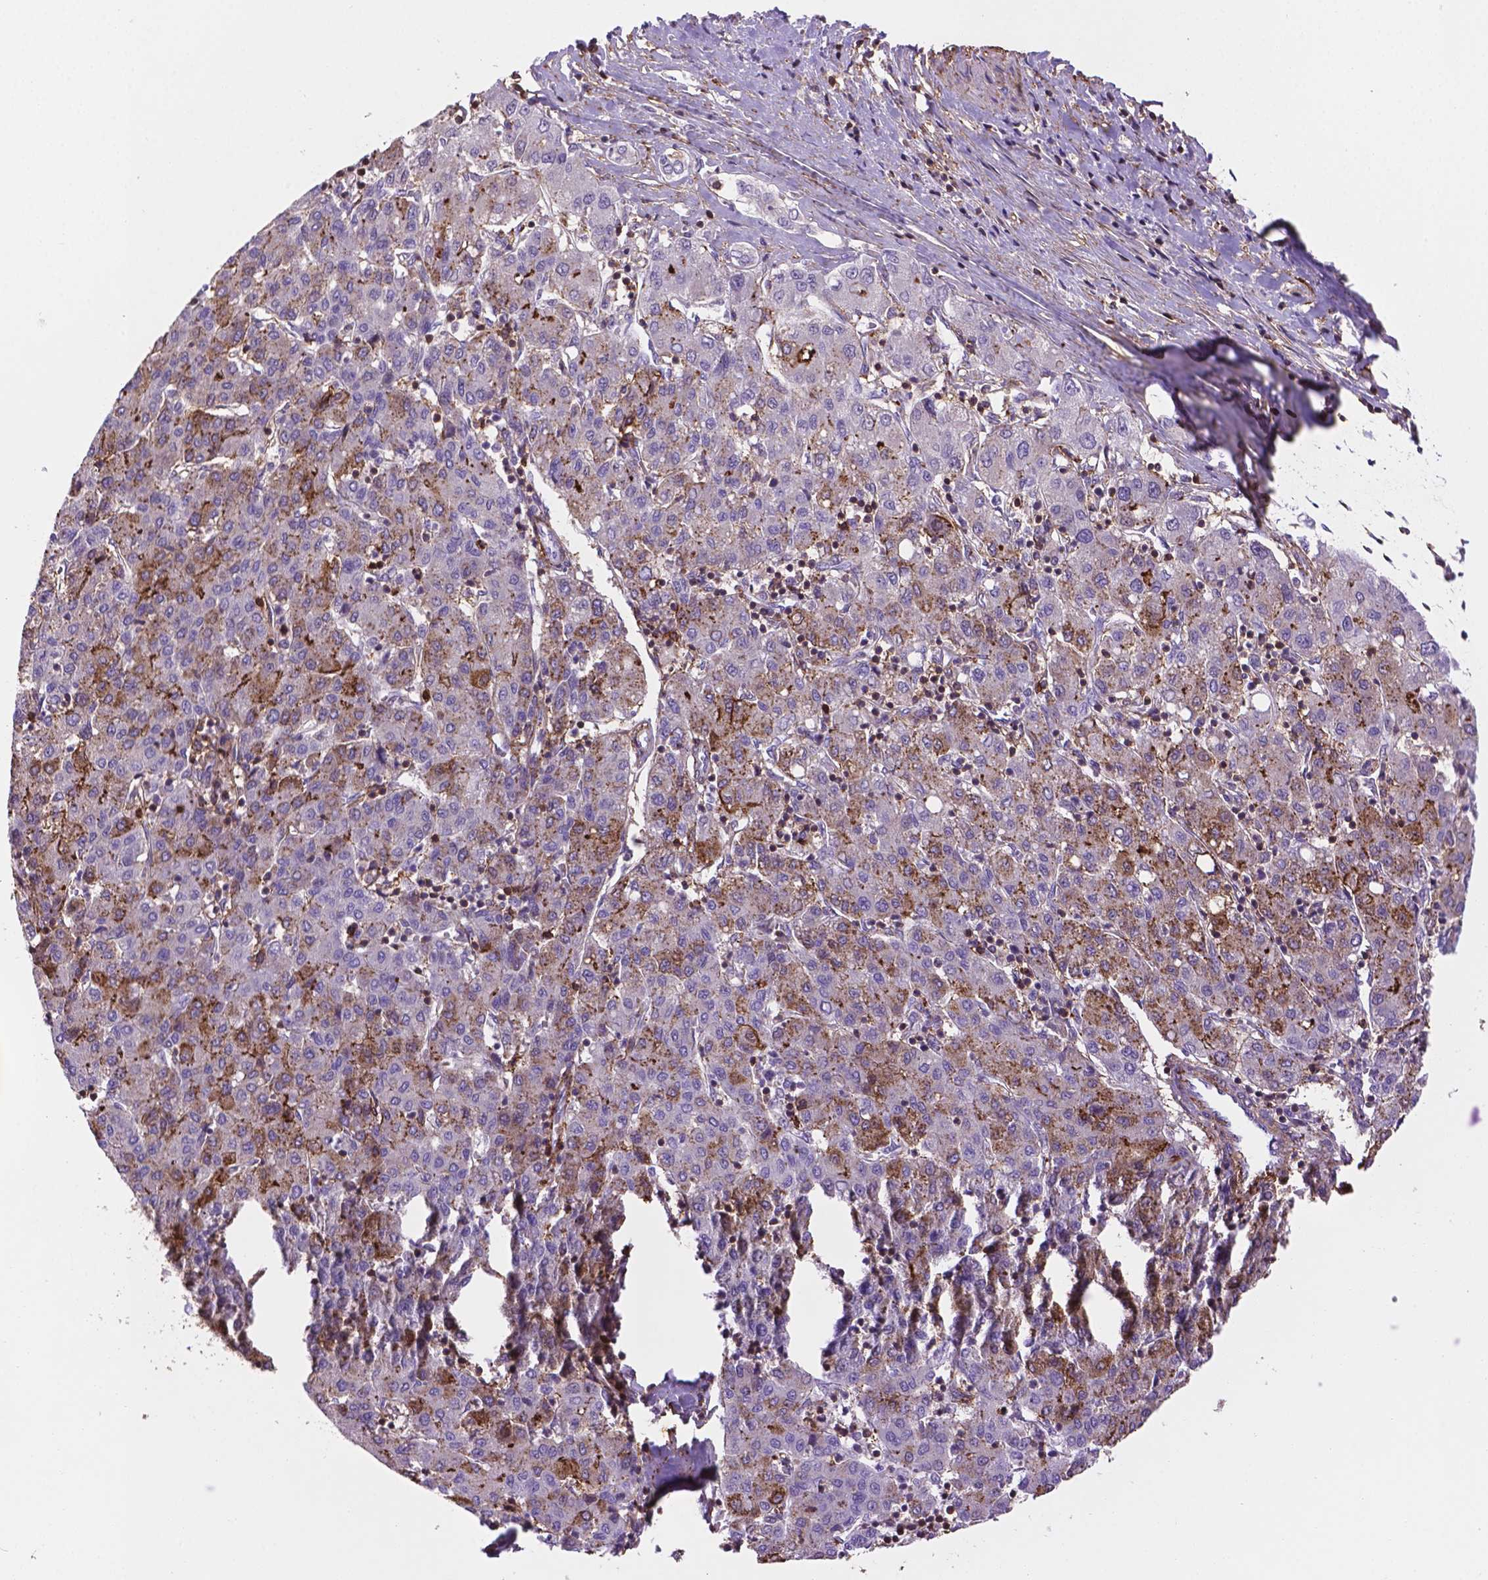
{"staining": {"intensity": "moderate", "quantity": "<25%", "location": "cytoplasmic/membranous"}, "tissue": "liver cancer", "cell_type": "Tumor cells", "image_type": "cancer", "snomed": [{"axis": "morphology", "description": "Carcinoma, Hepatocellular, NOS"}, {"axis": "topography", "description": "Liver"}], "caption": "Liver hepatocellular carcinoma tissue displays moderate cytoplasmic/membranous expression in about <25% of tumor cells, visualized by immunohistochemistry.", "gene": "ACAD10", "patient": {"sex": "male", "age": 65}}